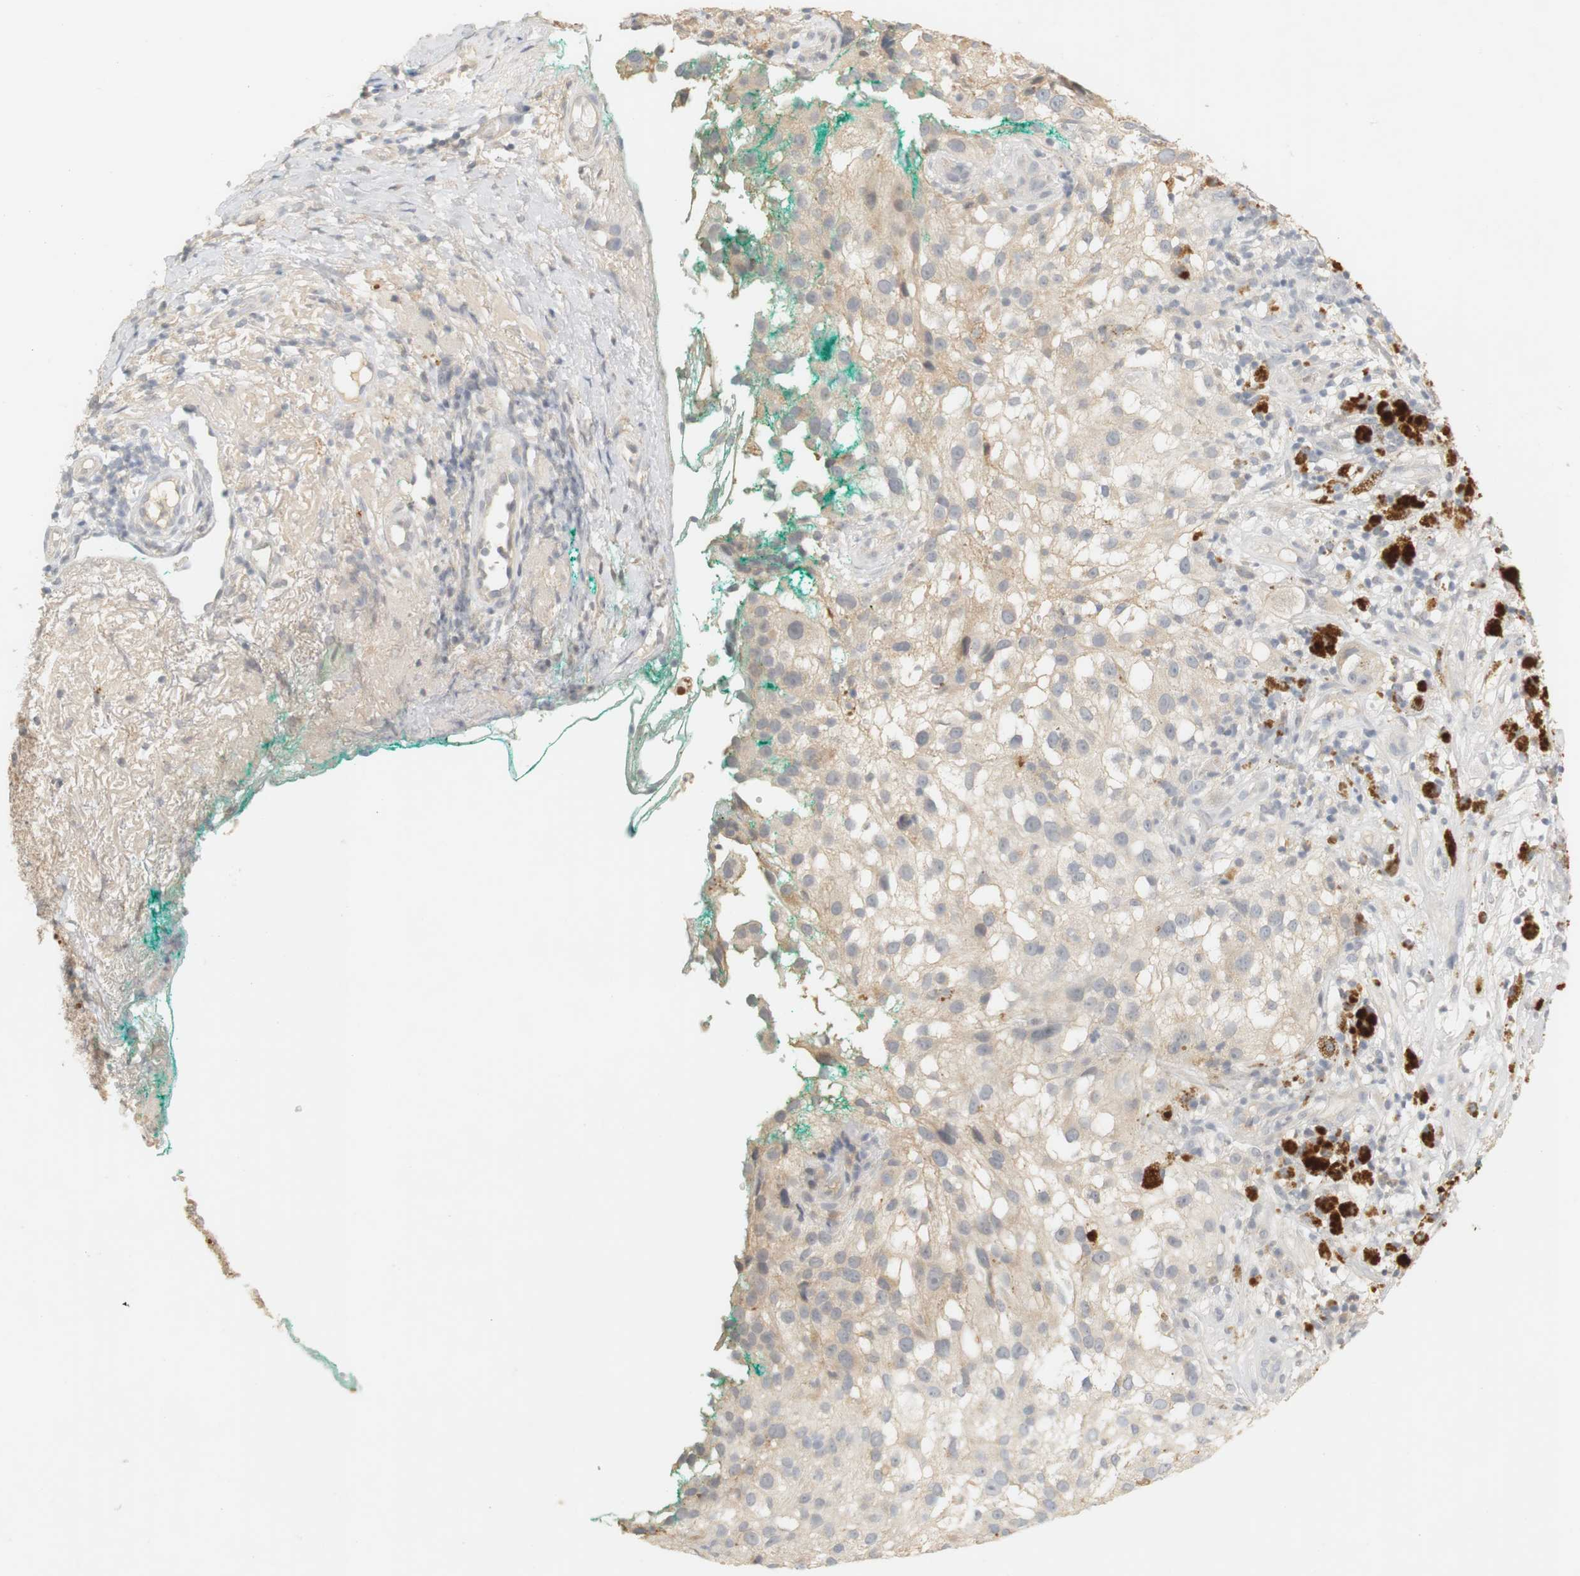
{"staining": {"intensity": "negative", "quantity": "none", "location": "none"}, "tissue": "melanoma", "cell_type": "Tumor cells", "image_type": "cancer", "snomed": [{"axis": "morphology", "description": "Necrosis, NOS"}, {"axis": "morphology", "description": "Malignant melanoma, NOS"}, {"axis": "topography", "description": "Skin"}], "caption": "Immunohistochemical staining of human malignant melanoma exhibits no significant staining in tumor cells.", "gene": "RTN3", "patient": {"sex": "female", "age": 87}}